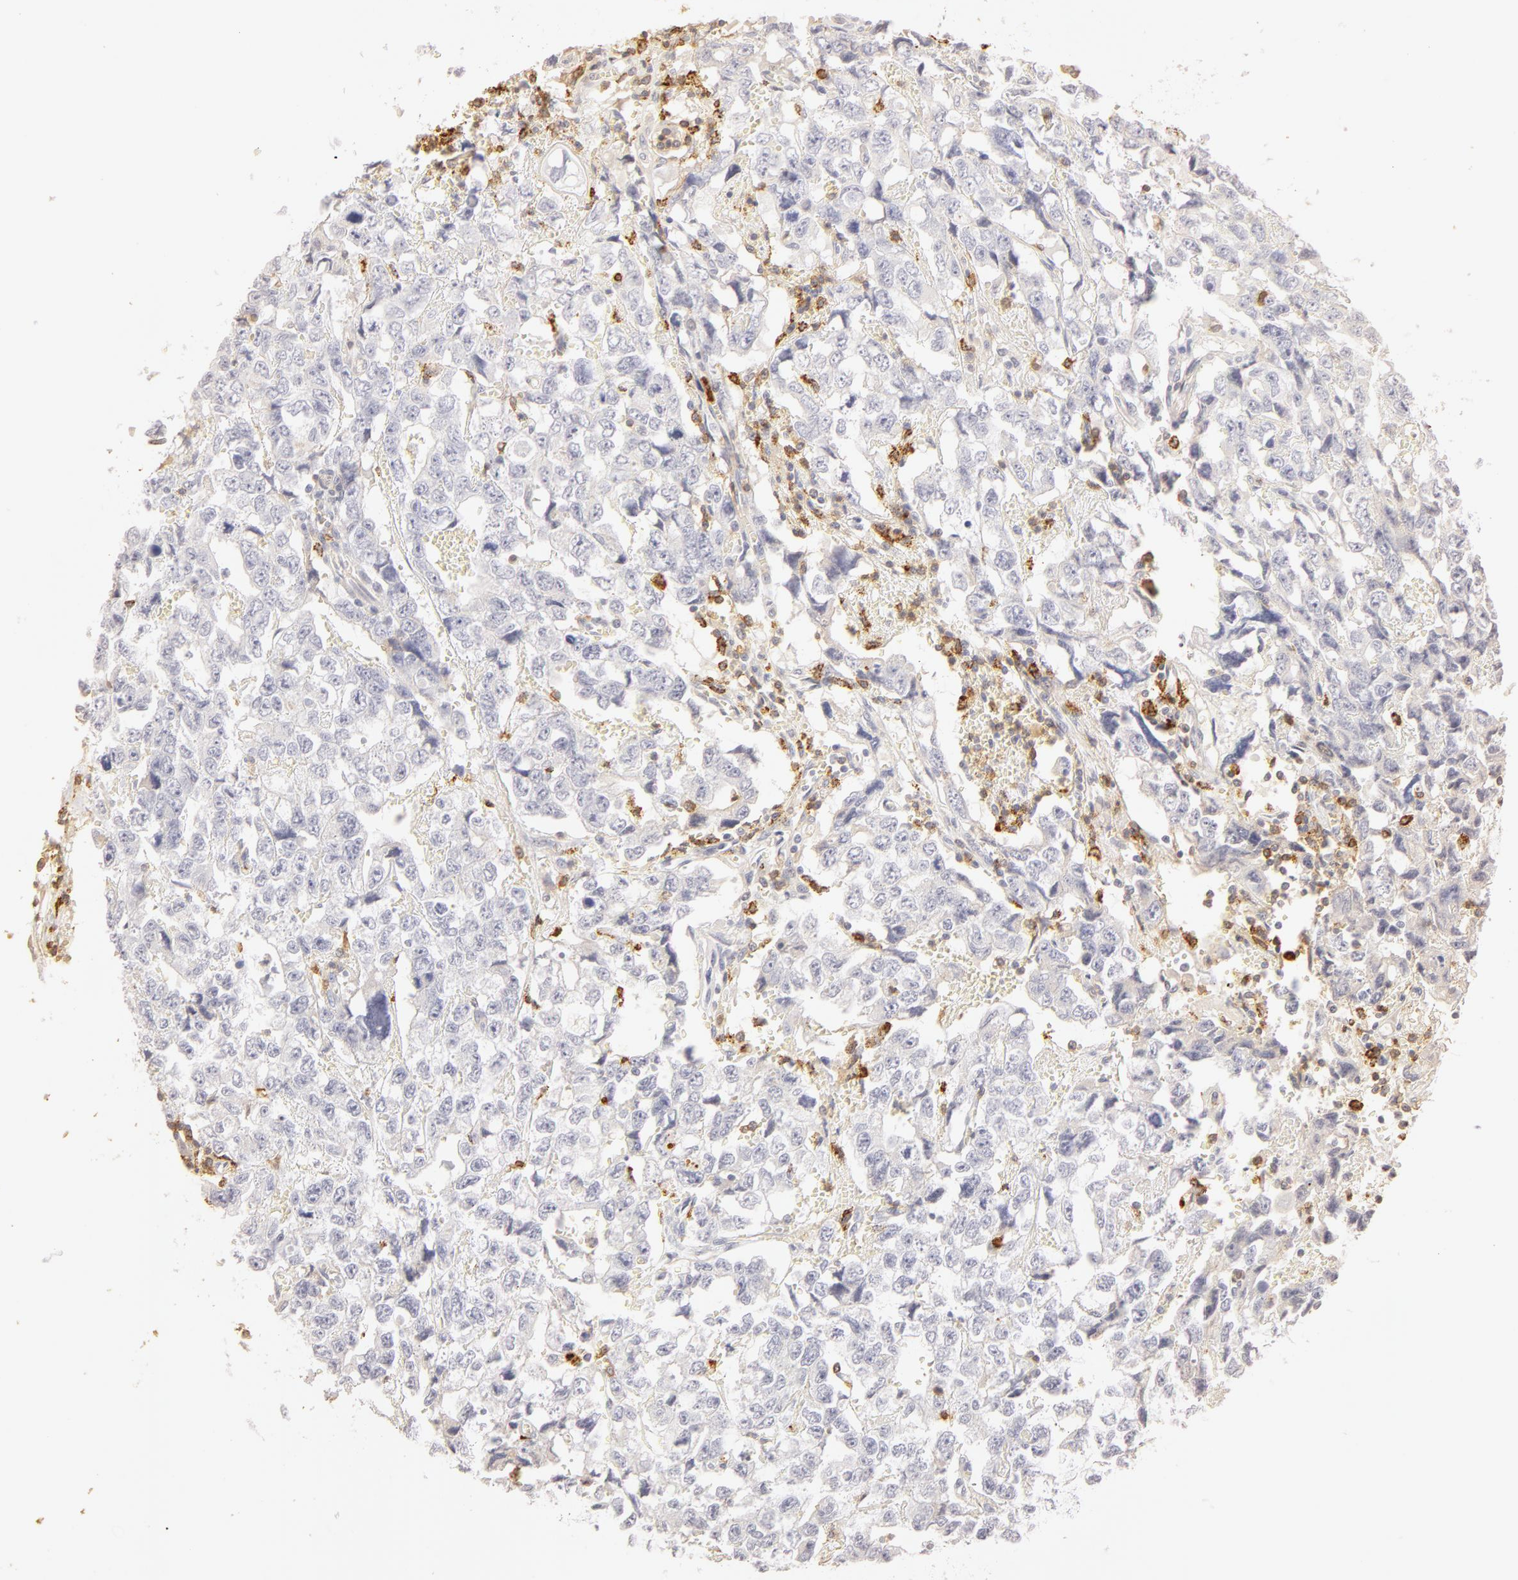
{"staining": {"intensity": "negative", "quantity": "none", "location": "none"}, "tissue": "testis cancer", "cell_type": "Tumor cells", "image_type": "cancer", "snomed": [{"axis": "morphology", "description": "Carcinoma, Embryonal, NOS"}, {"axis": "topography", "description": "Testis"}], "caption": "Tumor cells are negative for protein expression in human testis cancer (embryonal carcinoma).", "gene": "C1R", "patient": {"sex": "male", "age": 31}}